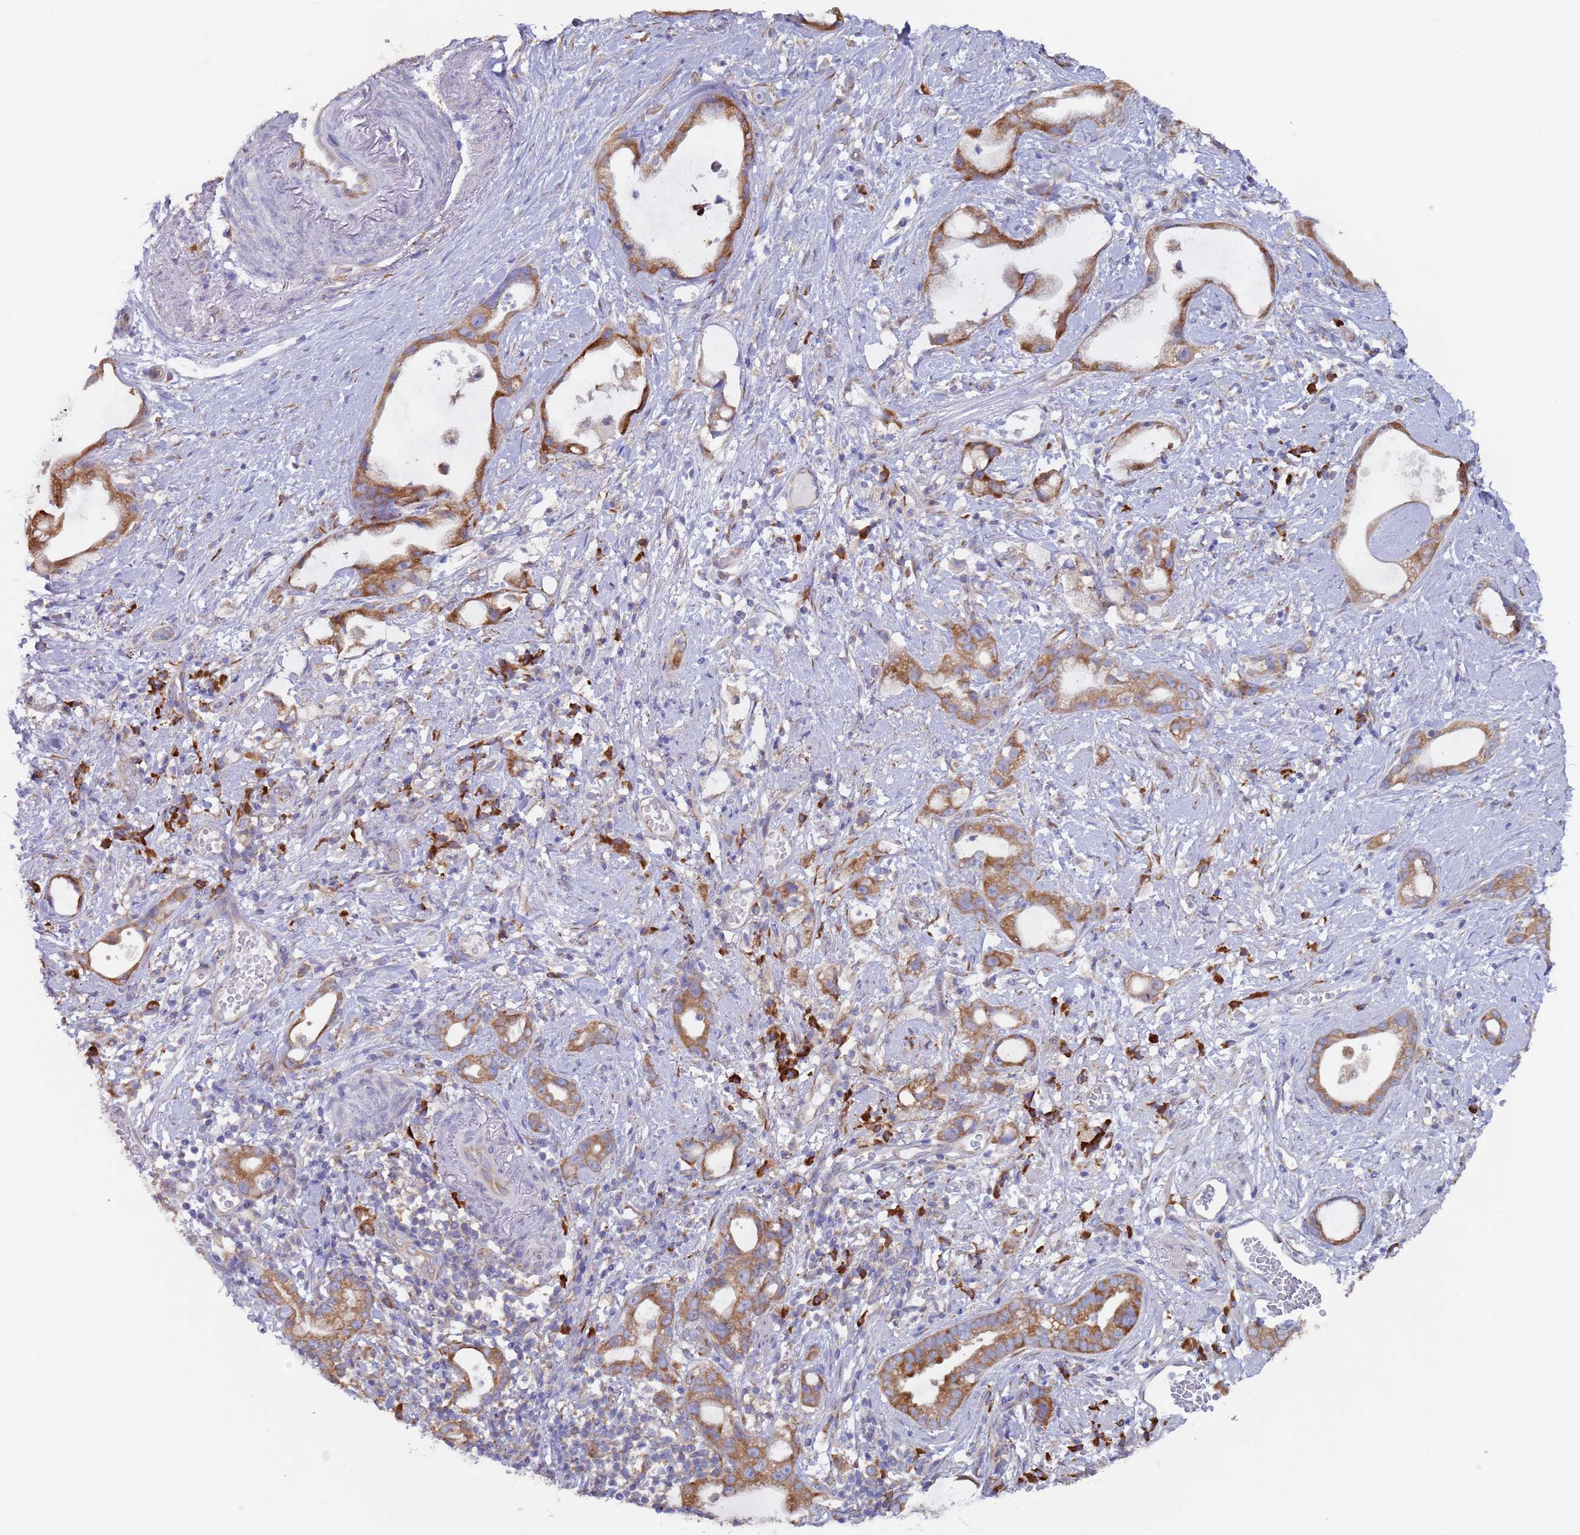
{"staining": {"intensity": "moderate", "quantity": ">75%", "location": "cytoplasmic/membranous"}, "tissue": "stomach cancer", "cell_type": "Tumor cells", "image_type": "cancer", "snomed": [{"axis": "morphology", "description": "Adenocarcinoma, NOS"}, {"axis": "topography", "description": "Stomach"}], "caption": "Tumor cells reveal medium levels of moderate cytoplasmic/membranous staining in approximately >75% of cells in human stomach cancer (adenocarcinoma).", "gene": "ZNF844", "patient": {"sex": "male", "age": 55}}